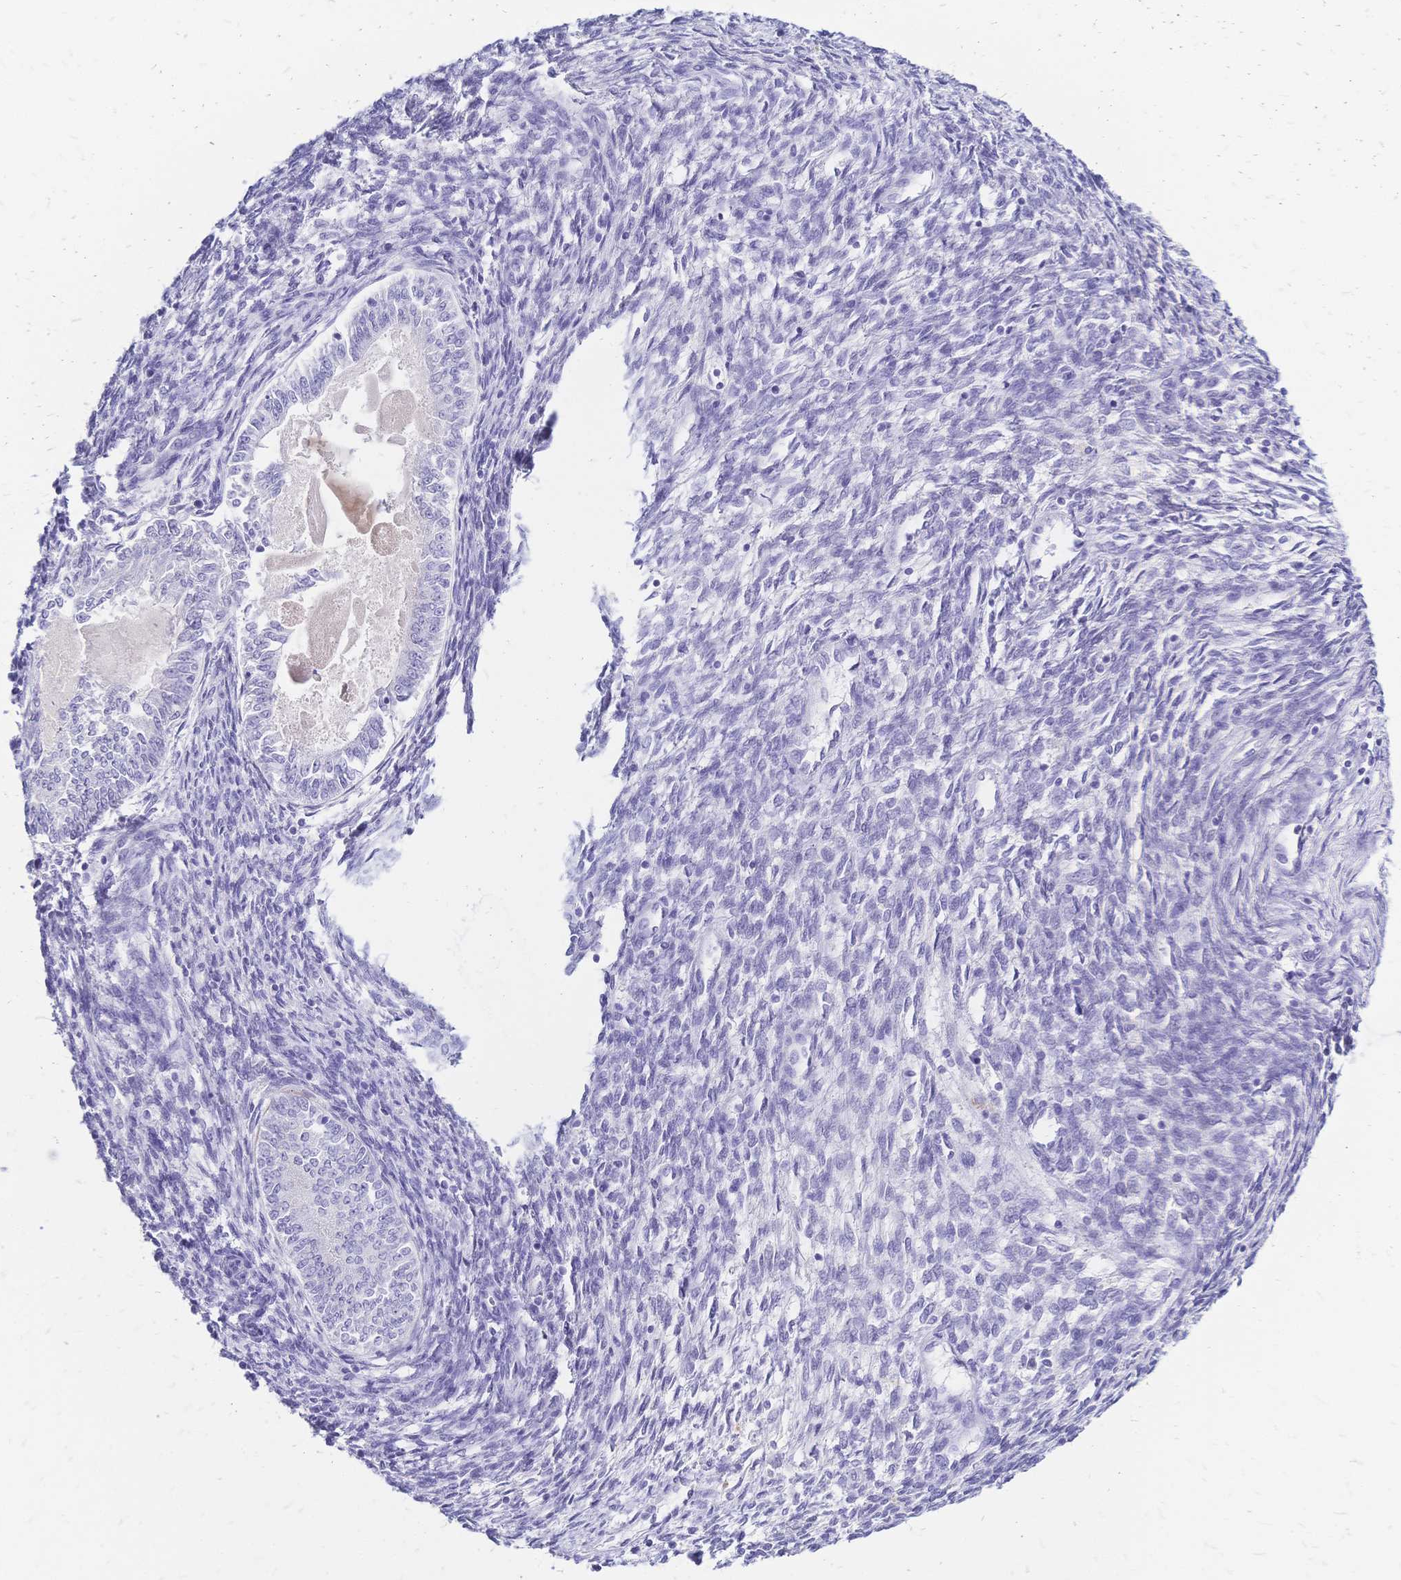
{"staining": {"intensity": "negative", "quantity": "none", "location": "none"}, "tissue": "endometrial cancer", "cell_type": "Tumor cells", "image_type": "cancer", "snomed": [{"axis": "morphology", "description": "Carcinoma, NOS"}, {"axis": "topography", "description": "Uterus"}], "caption": "DAB immunohistochemical staining of endometrial cancer exhibits no significant expression in tumor cells. (Stains: DAB (3,3'-diaminobenzidine) immunohistochemistry with hematoxylin counter stain, Microscopy: brightfield microscopy at high magnification).", "gene": "FA2H", "patient": {"sex": "female", "age": 76}}